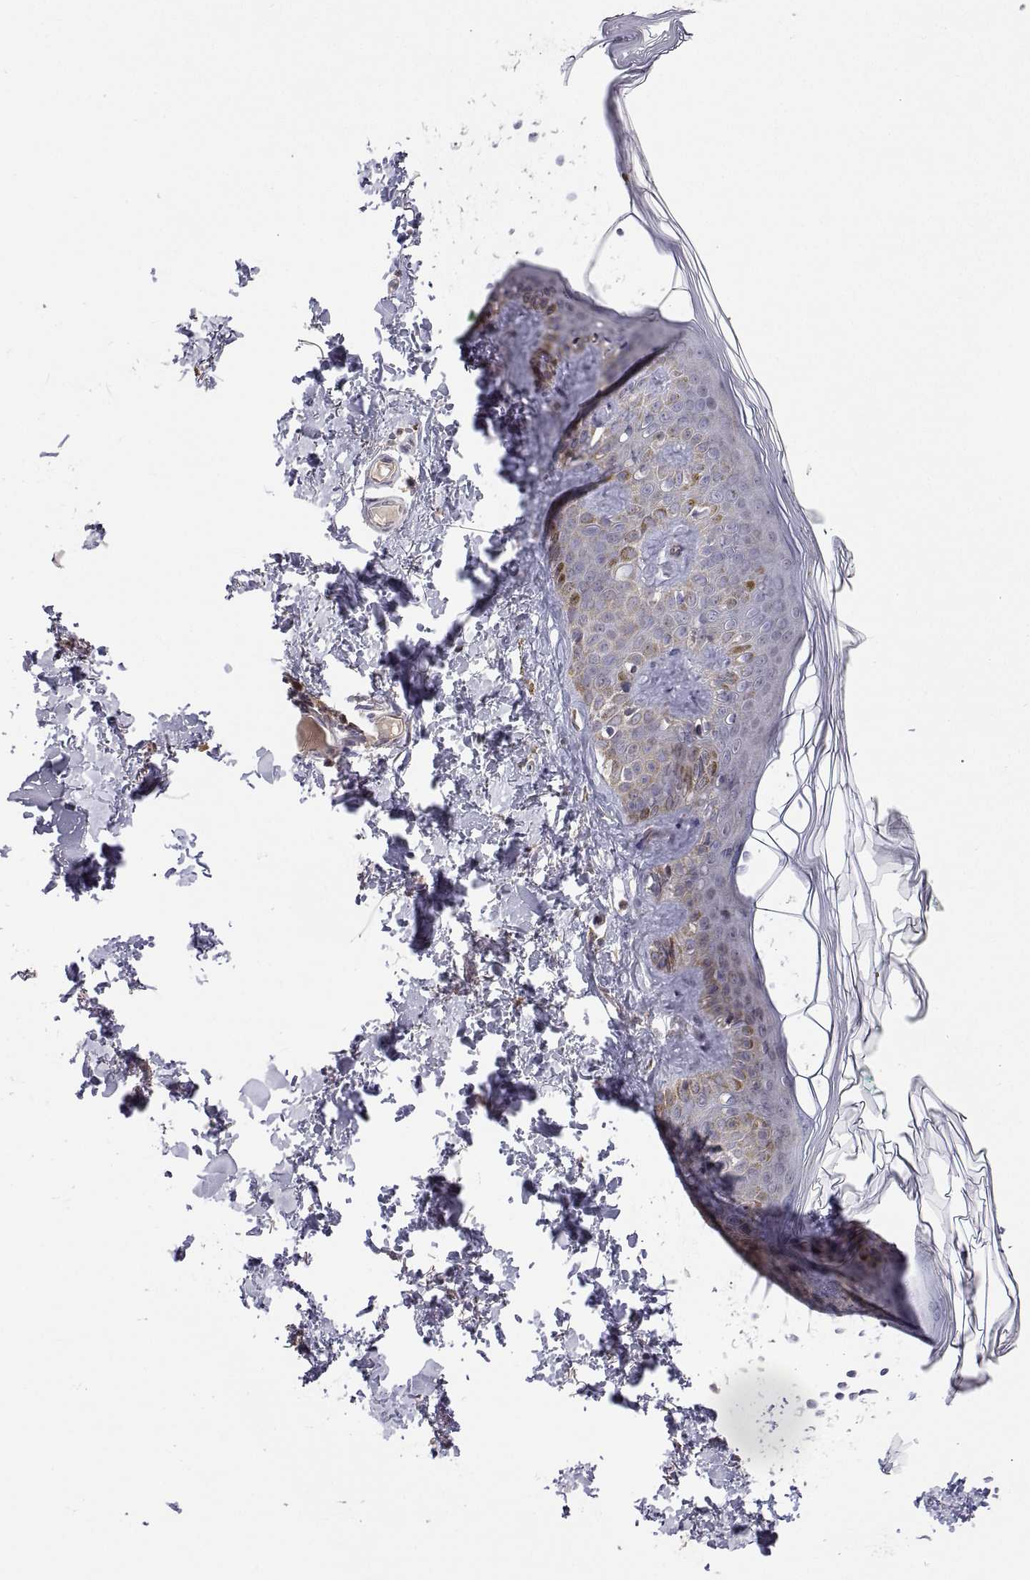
{"staining": {"intensity": "weak", "quantity": "25%-75%", "location": "cytoplasmic/membranous"}, "tissue": "skin", "cell_type": "Fibroblasts", "image_type": "normal", "snomed": [{"axis": "morphology", "description": "Normal tissue, NOS"}, {"axis": "topography", "description": "Skin"}, {"axis": "topography", "description": "Peripheral nerve tissue"}], "caption": "An IHC photomicrograph of unremarkable tissue is shown. Protein staining in brown shows weak cytoplasmic/membranous positivity in skin within fibroblasts. (Brightfield microscopy of DAB IHC at high magnification).", "gene": "MRPL3", "patient": {"sex": "female", "age": 45}}